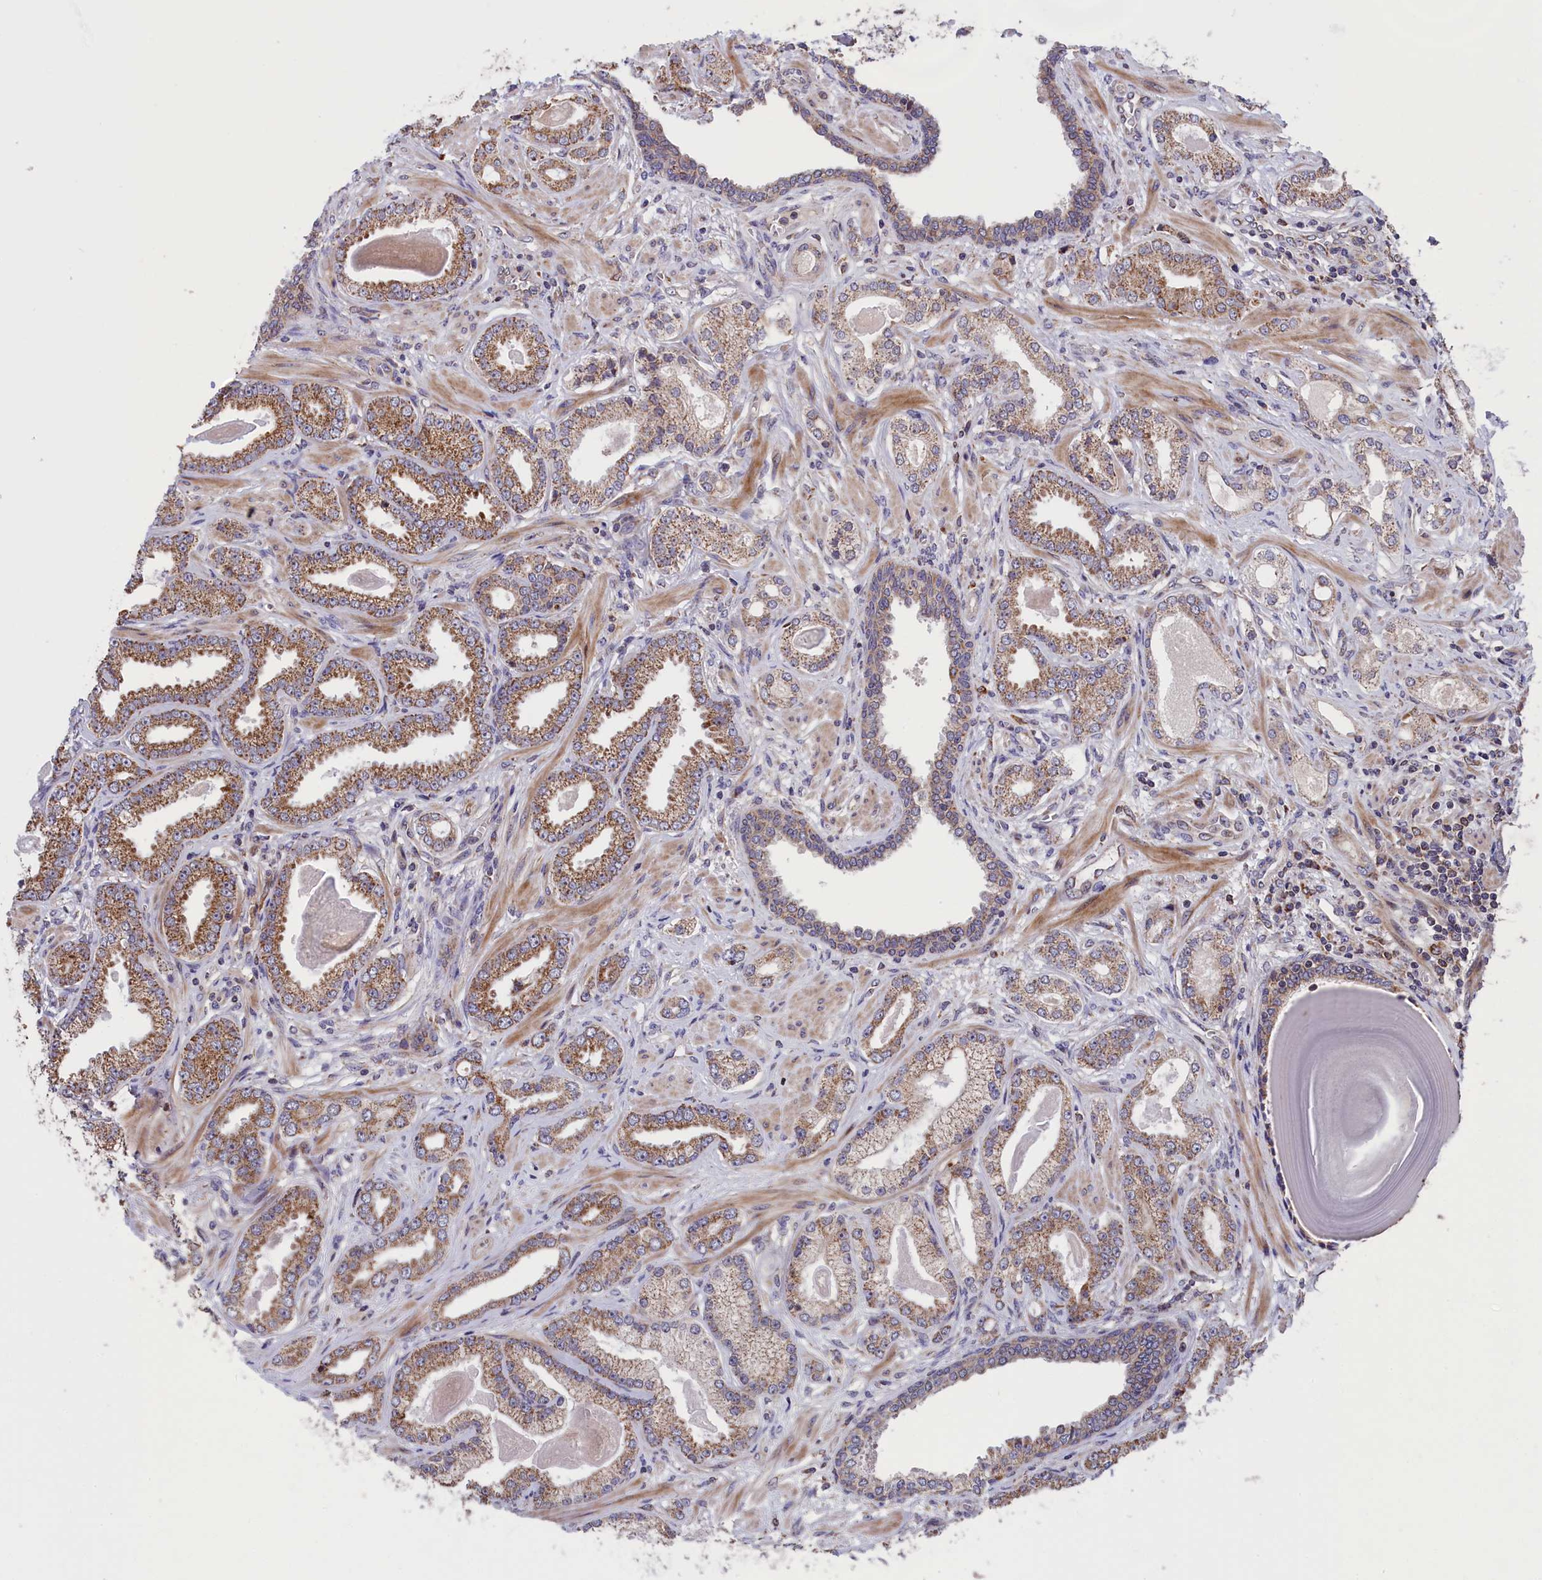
{"staining": {"intensity": "moderate", "quantity": ">75%", "location": "cytoplasmic/membranous"}, "tissue": "prostate cancer", "cell_type": "Tumor cells", "image_type": "cancer", "snomed": [{"axis": "morphology", "description": "Adenocarcinoma, Low grade"}, {"axis": "topography", "description": "Prostate"}], "caption": "Adenocarcinoma (low-grade) (prostate) stained with DAB (3,3'-diaminobenzidine) immunohistochemistry shows medium levels of moderate cytoplasmic/membranous staining in about >75% of tumor cells.", "gene": "TIMM44", "patient": {"sex": "male", "age": 64}}